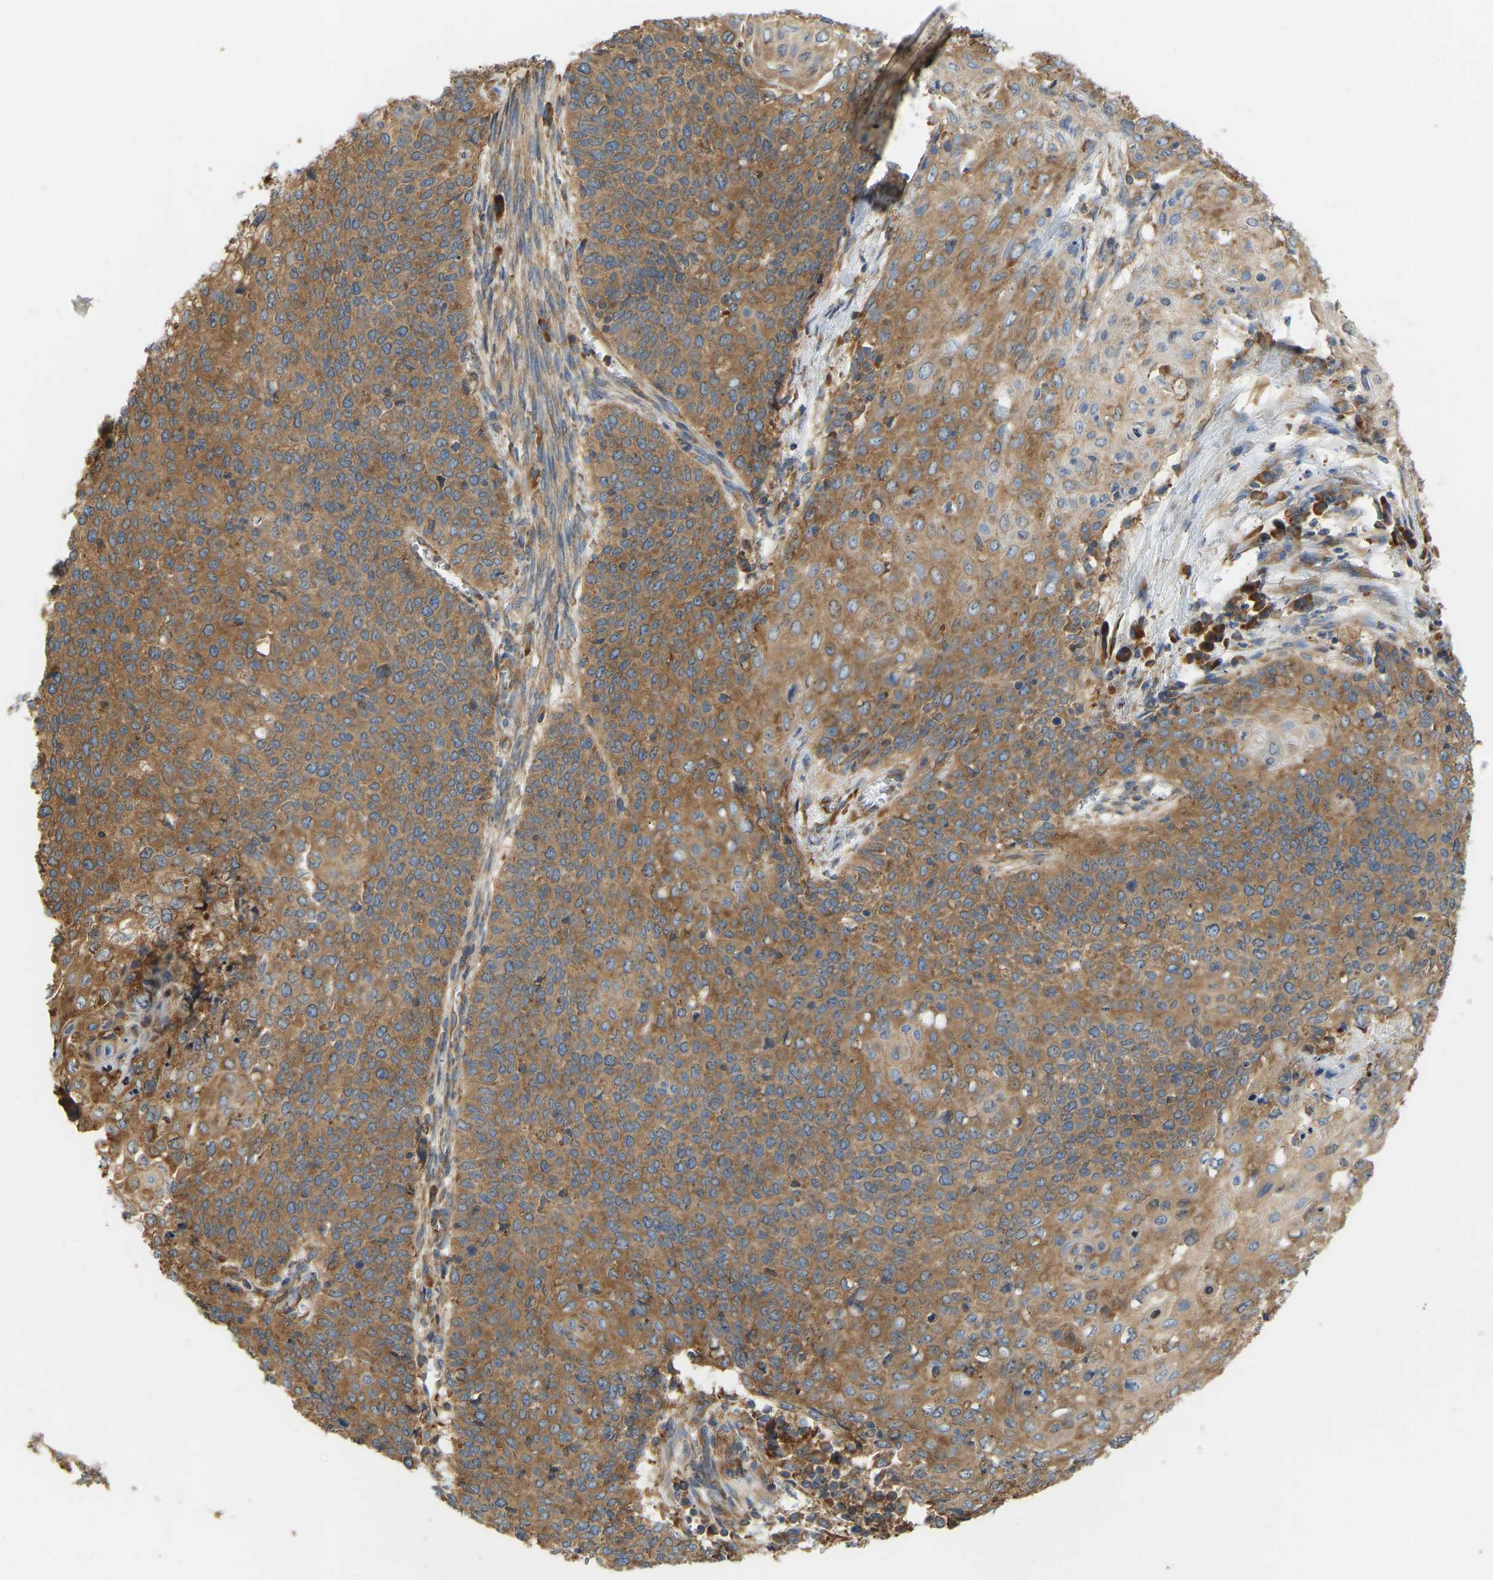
{"staining": {"intensity": "moderate", "quantity": ">75%", "location": "cytoplasmic/membranous"}, "tissue": "cervical cancer", "cell_type": "Tumor cells", "image_type": "cancer", "snomed": [{"axis": "morphology", "description": "Squamous cell carcinoma, NOS"}, {"axis": "topography", "description": "Cervix"}], "caption": "Protein staining of squamous cell carcinoma (cervical) tissue shows moderate cytoplasmic/membranous positivity in approximately >75% of tumor cells. (DAB (3,3'-diaminobenzidine) IHC, brown staining for protein, blue staining for nuclei).", "gene": "RPS6KB2", "patient": {"sex": "female", "age": 39}}